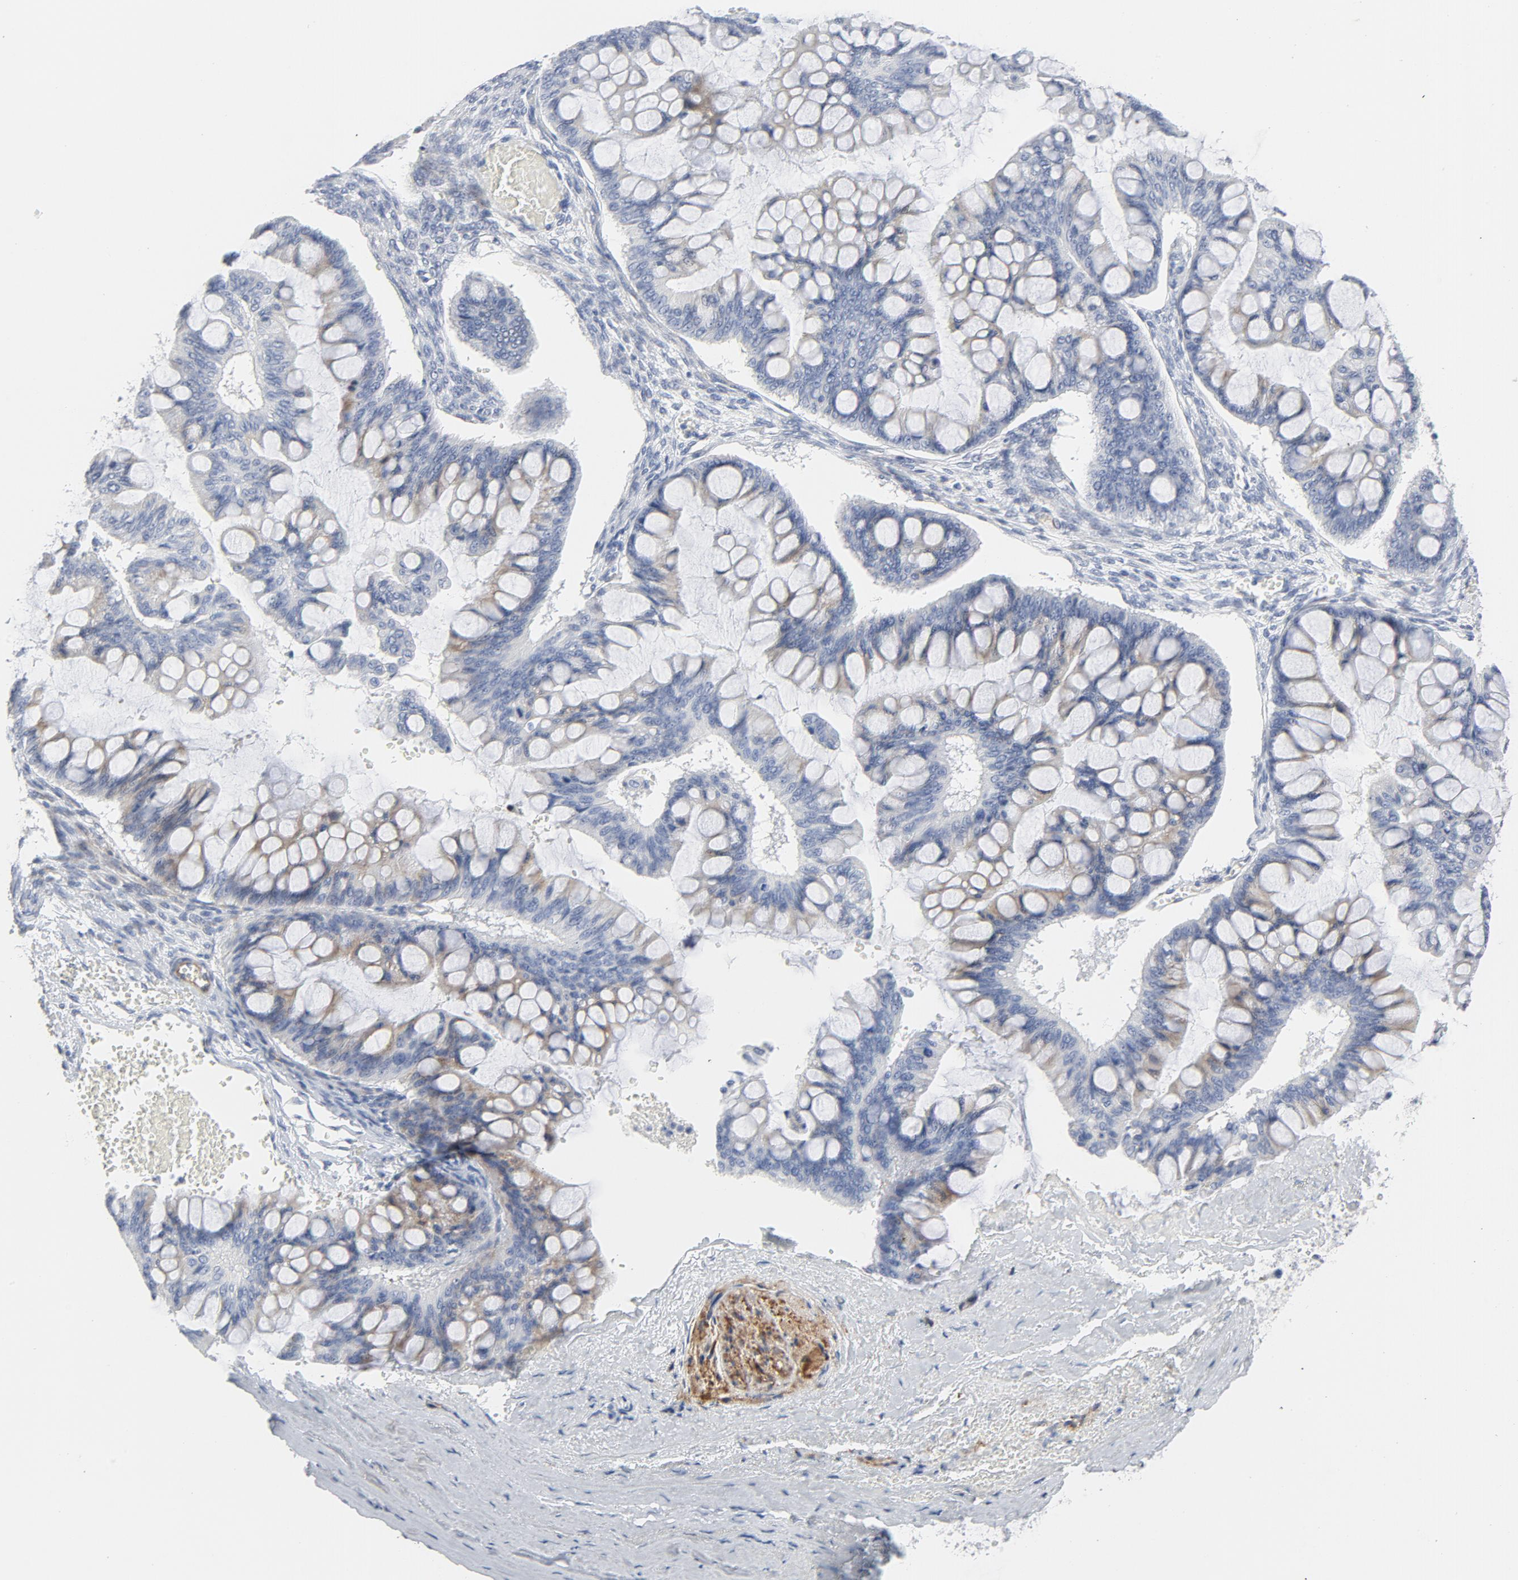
{"staining": {"intensity": "weak", "quantity": "<25%", "location": "cytoplasmic/membranous"}, "tissue": "ovarian cancer", "cell_type": "Tumor cells", "image_type": "cancer", "snomed": [{"axis": "morphology", "description": "Cystadenocarcinoma, mucinous, NOS"}, {"axis": "topography", "description": "Ovary"}], "caption": "Tumor cells show no significant protein staining in mucinous cystadenocarcinoma (ovarian). The staining was performed using DAB (3,3'-diaminobenzidine) to visualize the protein expression in brown, while the nuclei were stained in blue with hematoxylin (Magnification: 20x).", "gene": "TUBB1", "patient": {"sex": "female", "age": 73}}